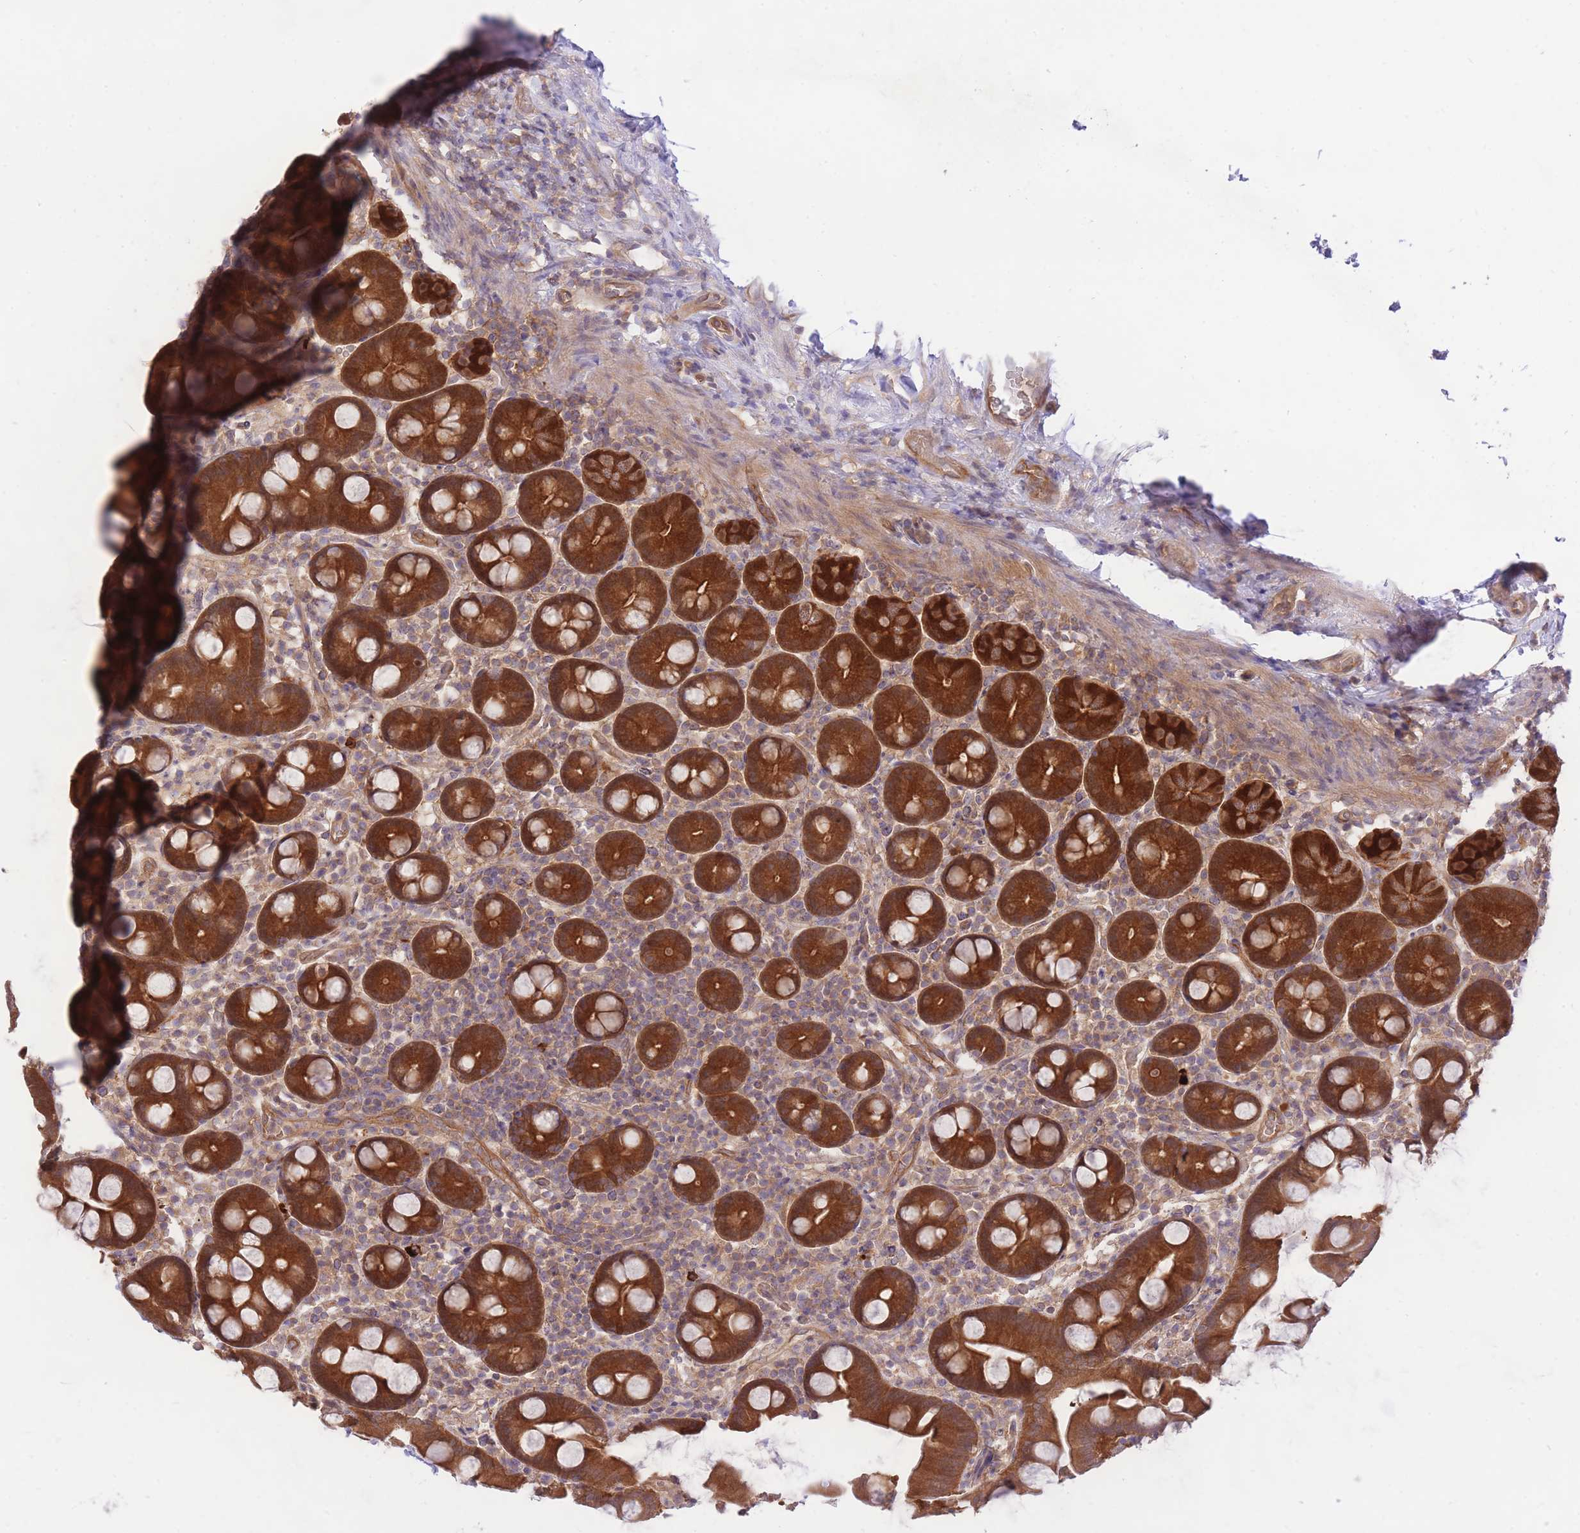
{"staining": {"intensity": "strong", "quantity": ">75%", "location": "cytoplasmic/membranous"}, "tissue": "small intestine", "cell_type": "Glandular cells", "image_type": "normal", "snomed": [{"axis": "morphology", "description": "Normal tissue, NOS"}, {"axis": "topography", "description": "Small intestine"}], "caption": "A brown stain labels strong cytoplasmic/membranous staining of a protein in glandular cells of normal small intestine. Immunohistochemistry stains the protein in brown and the nuclei are stained blue.", "gene": "PREP", "patient": {"sex": "female", "age": 68}}